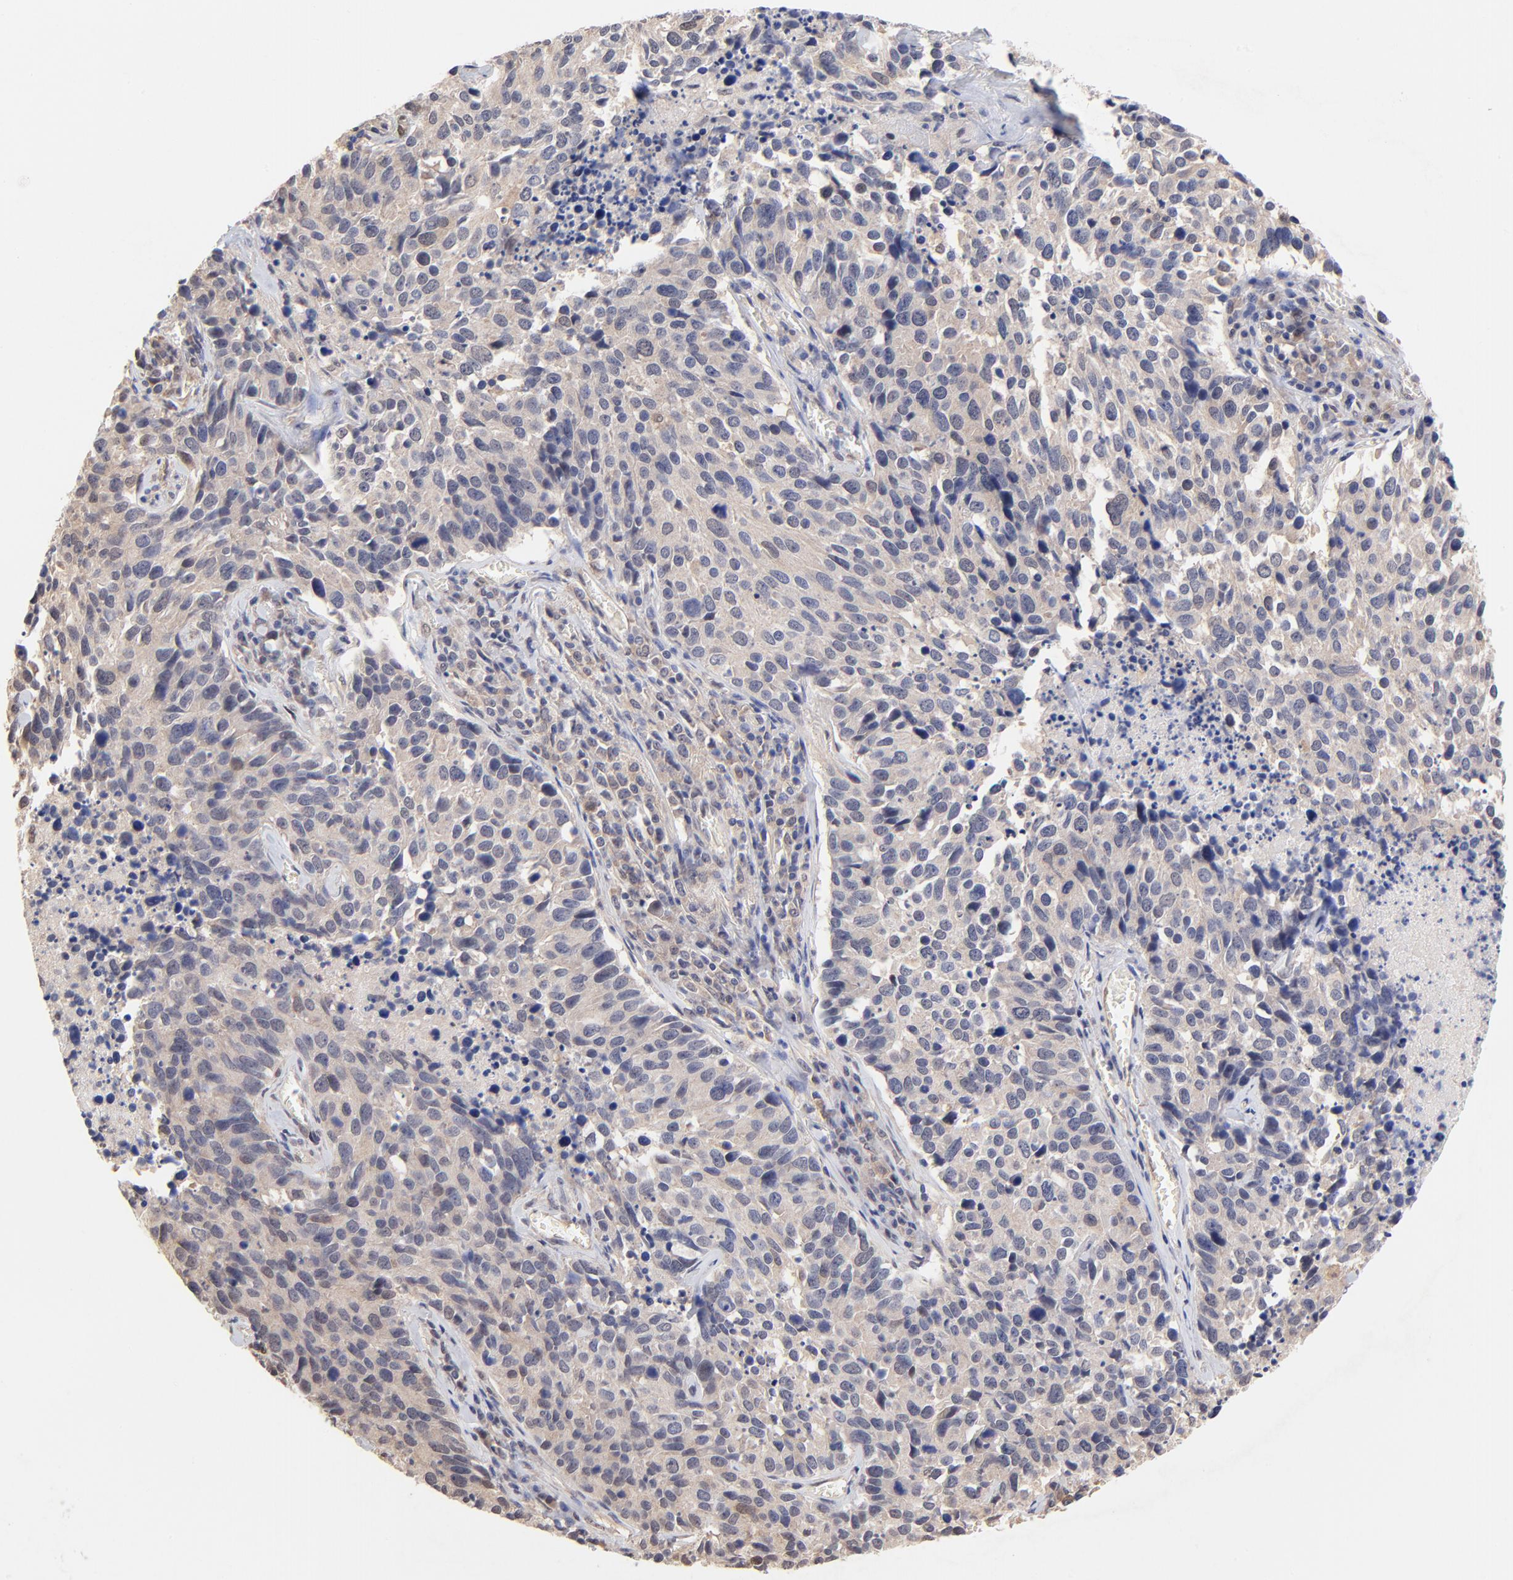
{"staining": {"intensity": "weak", "quantity": ">75%", "location": "cytoplasmic/membranous"}, "tissue": "lung cancer", "cell_type": "Tumor cells", "image_type": "cancer", "snomed": [{"axis": "morphology", "description": "Neoplasm, malignant, NOS"}, {"axis": "topography", "description": "Lung"}], "caption": "Protein expression analysis of lung cancer displays weak cytoplasmic/membranous positivity in approximately >75% of tumor cells.", "gene": "TXNL1", "patient": {"sex": "female", "age": 76}}